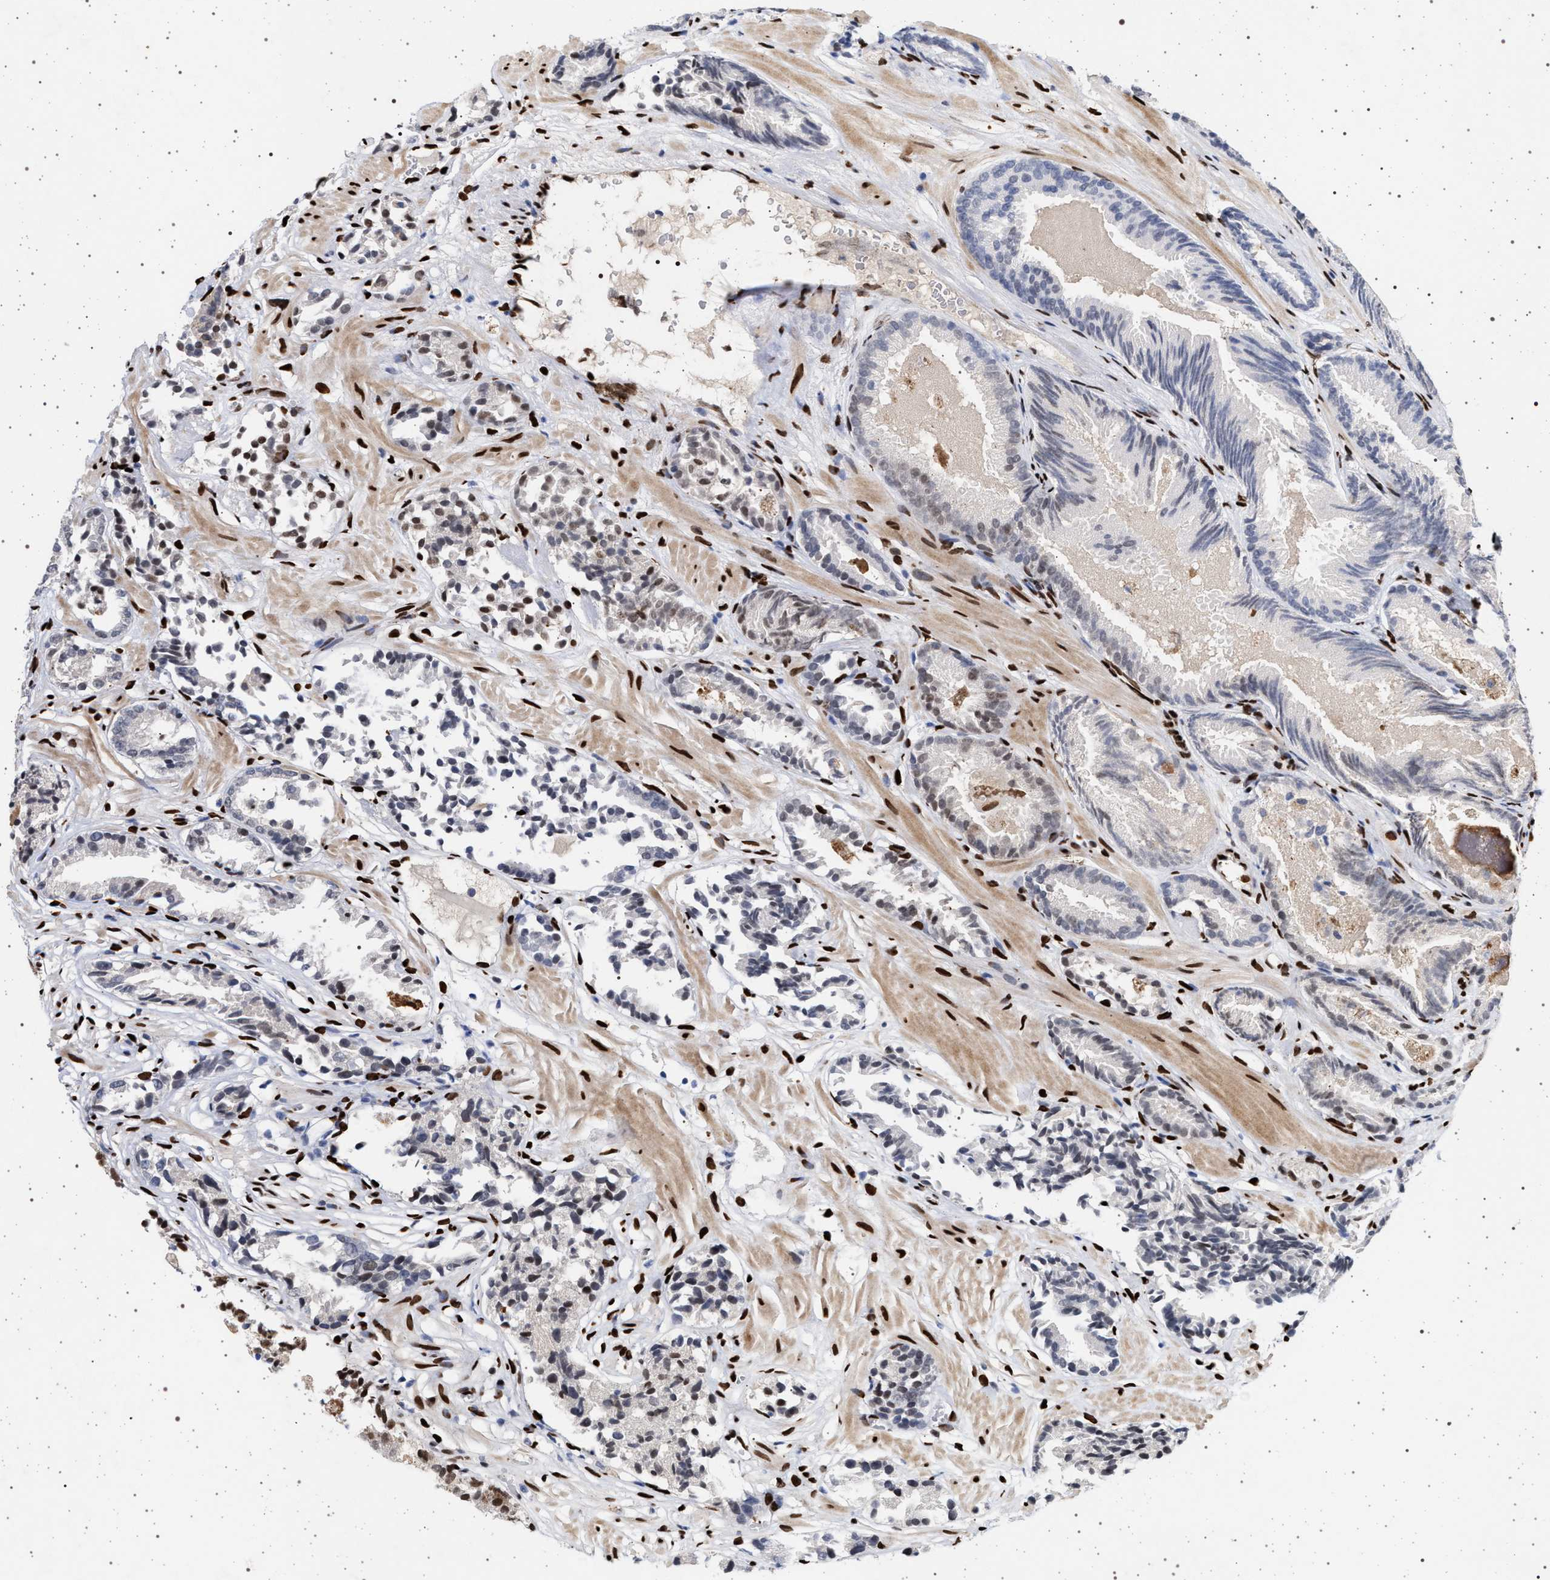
{"staining": {"intensity": "negative", "quantity": "none", "location": "none"}, "tissue": "prostate cancer", "cell_type": "Tumor cells", "image_type": "cancer", "snomed": [{"axis": "morphology", "description": "Adenocarcinoma, Low grade"}, {"axis": "topography", "description": "Prostate"}], "caption": "This is an immunohistochemistry (IHC) image of human prostate cancer. There is no positivity in tumor cells.", "gene": "ING2", "patient": {"sex": "male", "age": 51}}